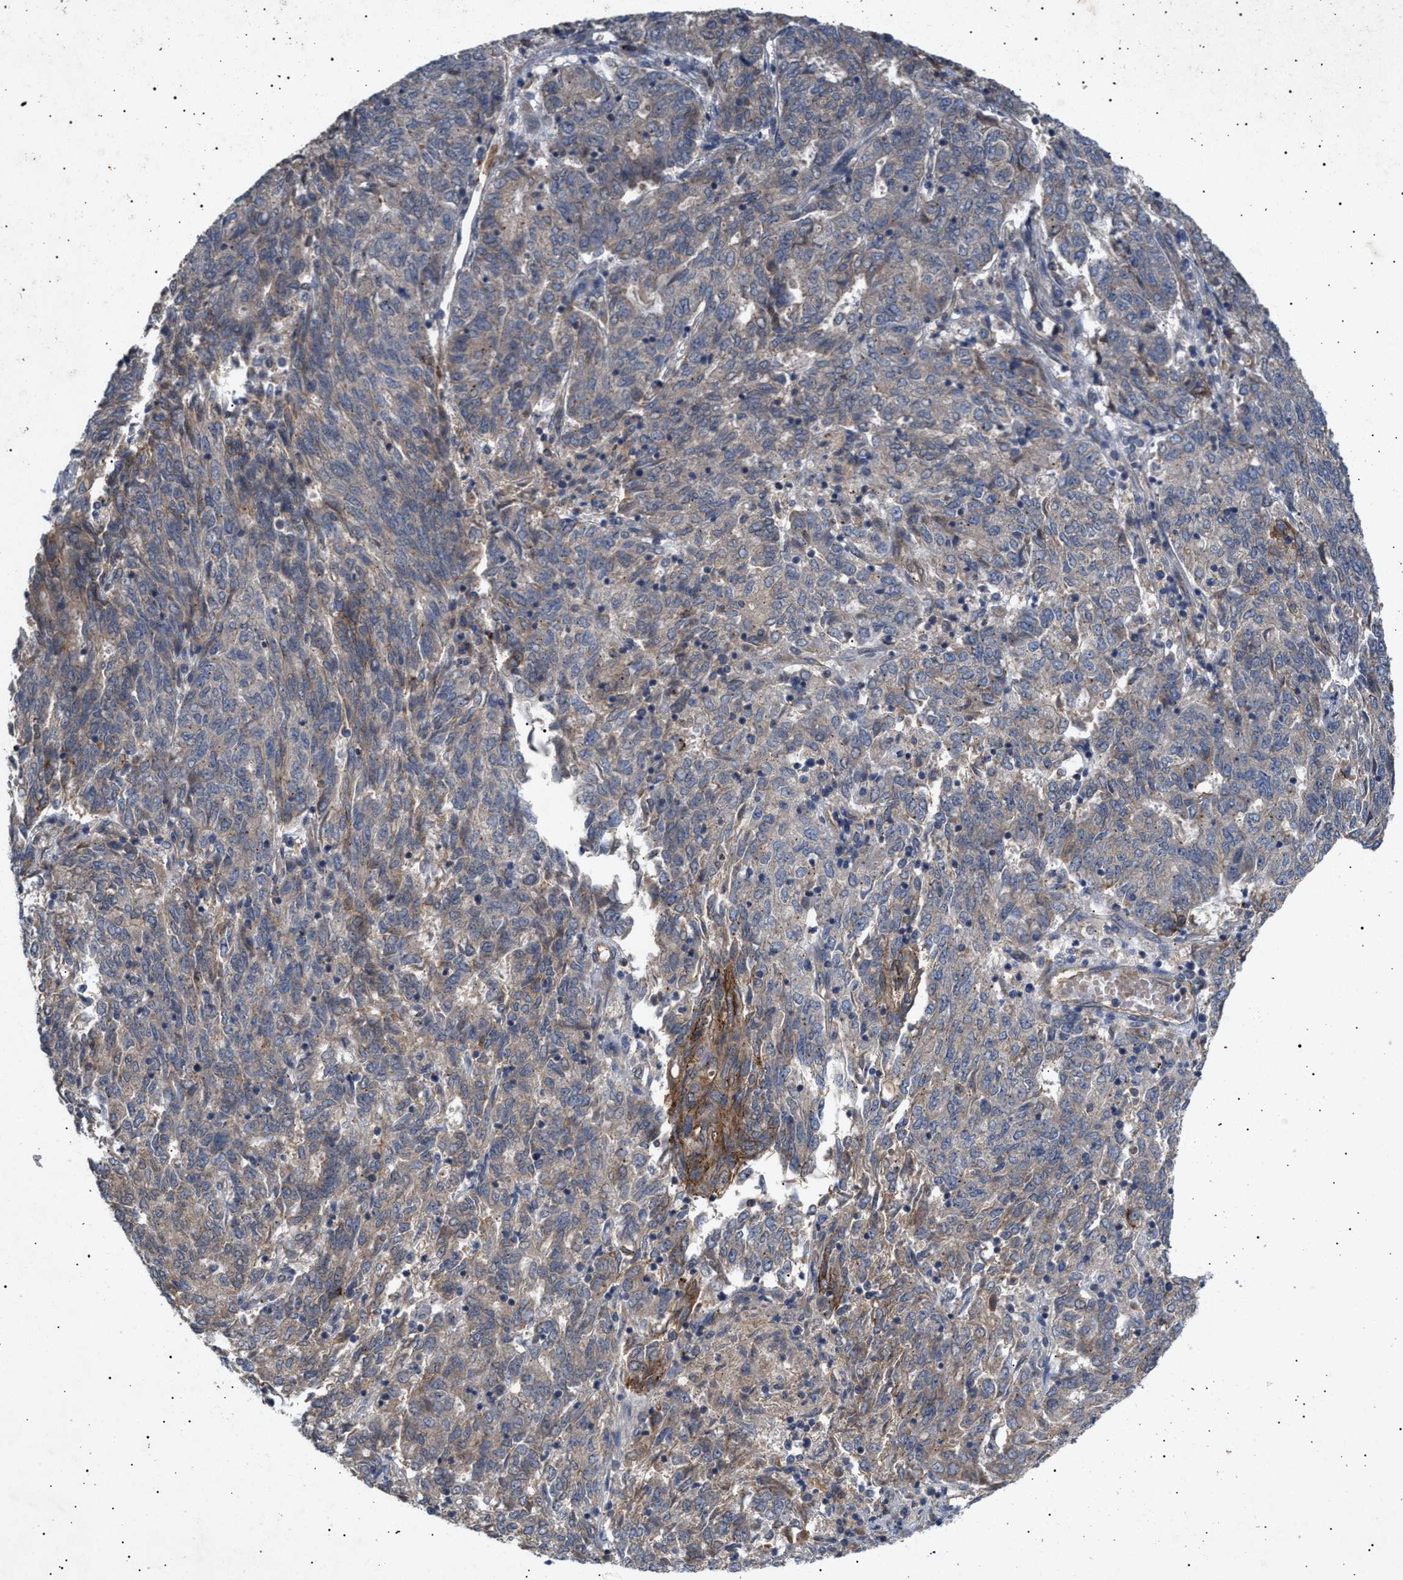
{"staining": {"intensity": "weak", "quantity": "<25%", "location": "cytoplasmic/membranous"}, "tissue": "endometrial cancer", "cell_type": "Tumor cells", "image_type": "cancer", "snomed": [{"axis": "morphology", "description": "Adenocarcinoma, NOS"}, {"axis": "topography", "description": "Endometrium"}], "caption": "Tumor cells show no significant expression in endometrial cancer (adenocarcinoma).", "gene": "SIRT5", "patient": {"sex": "female", "age": 80}}